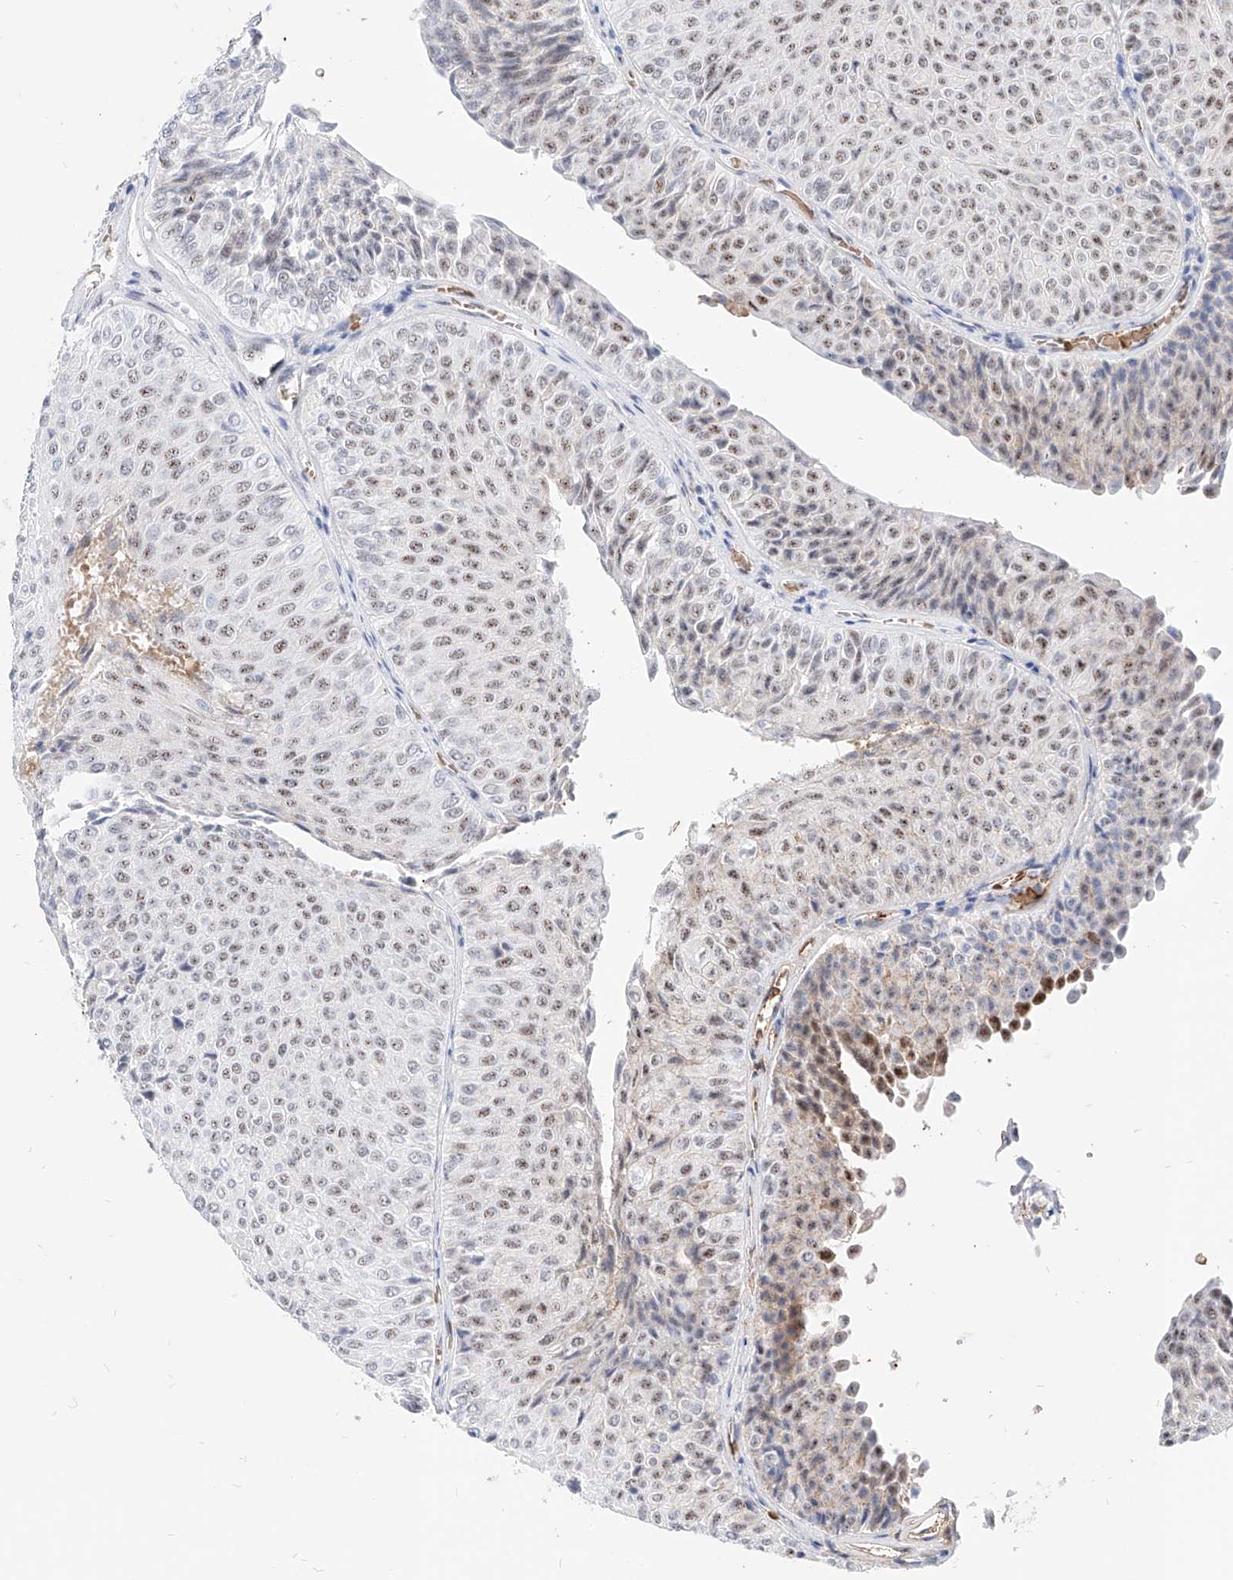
{"staining": {"intensity": "moderate", "quantity": ">75%", "location": "nuclear"}, "tissue": "urothelial cancer", "cell_type": "Tumor cells", "image_type": "cancer", "snomed": [{"axis": "morphology", "description": "Urothelial carcinoma, Low grade"}, {"axis": "topography", "description": "Urinary bladder"}], "caption": "Urothelial carcinoma (low-grade) stained for a protein (brown) shows moderate nuclear positive expression in approximately >75% of tumor cells.", "gene": "ZFP42", "patient": {"sex": "male", "age": 78}}